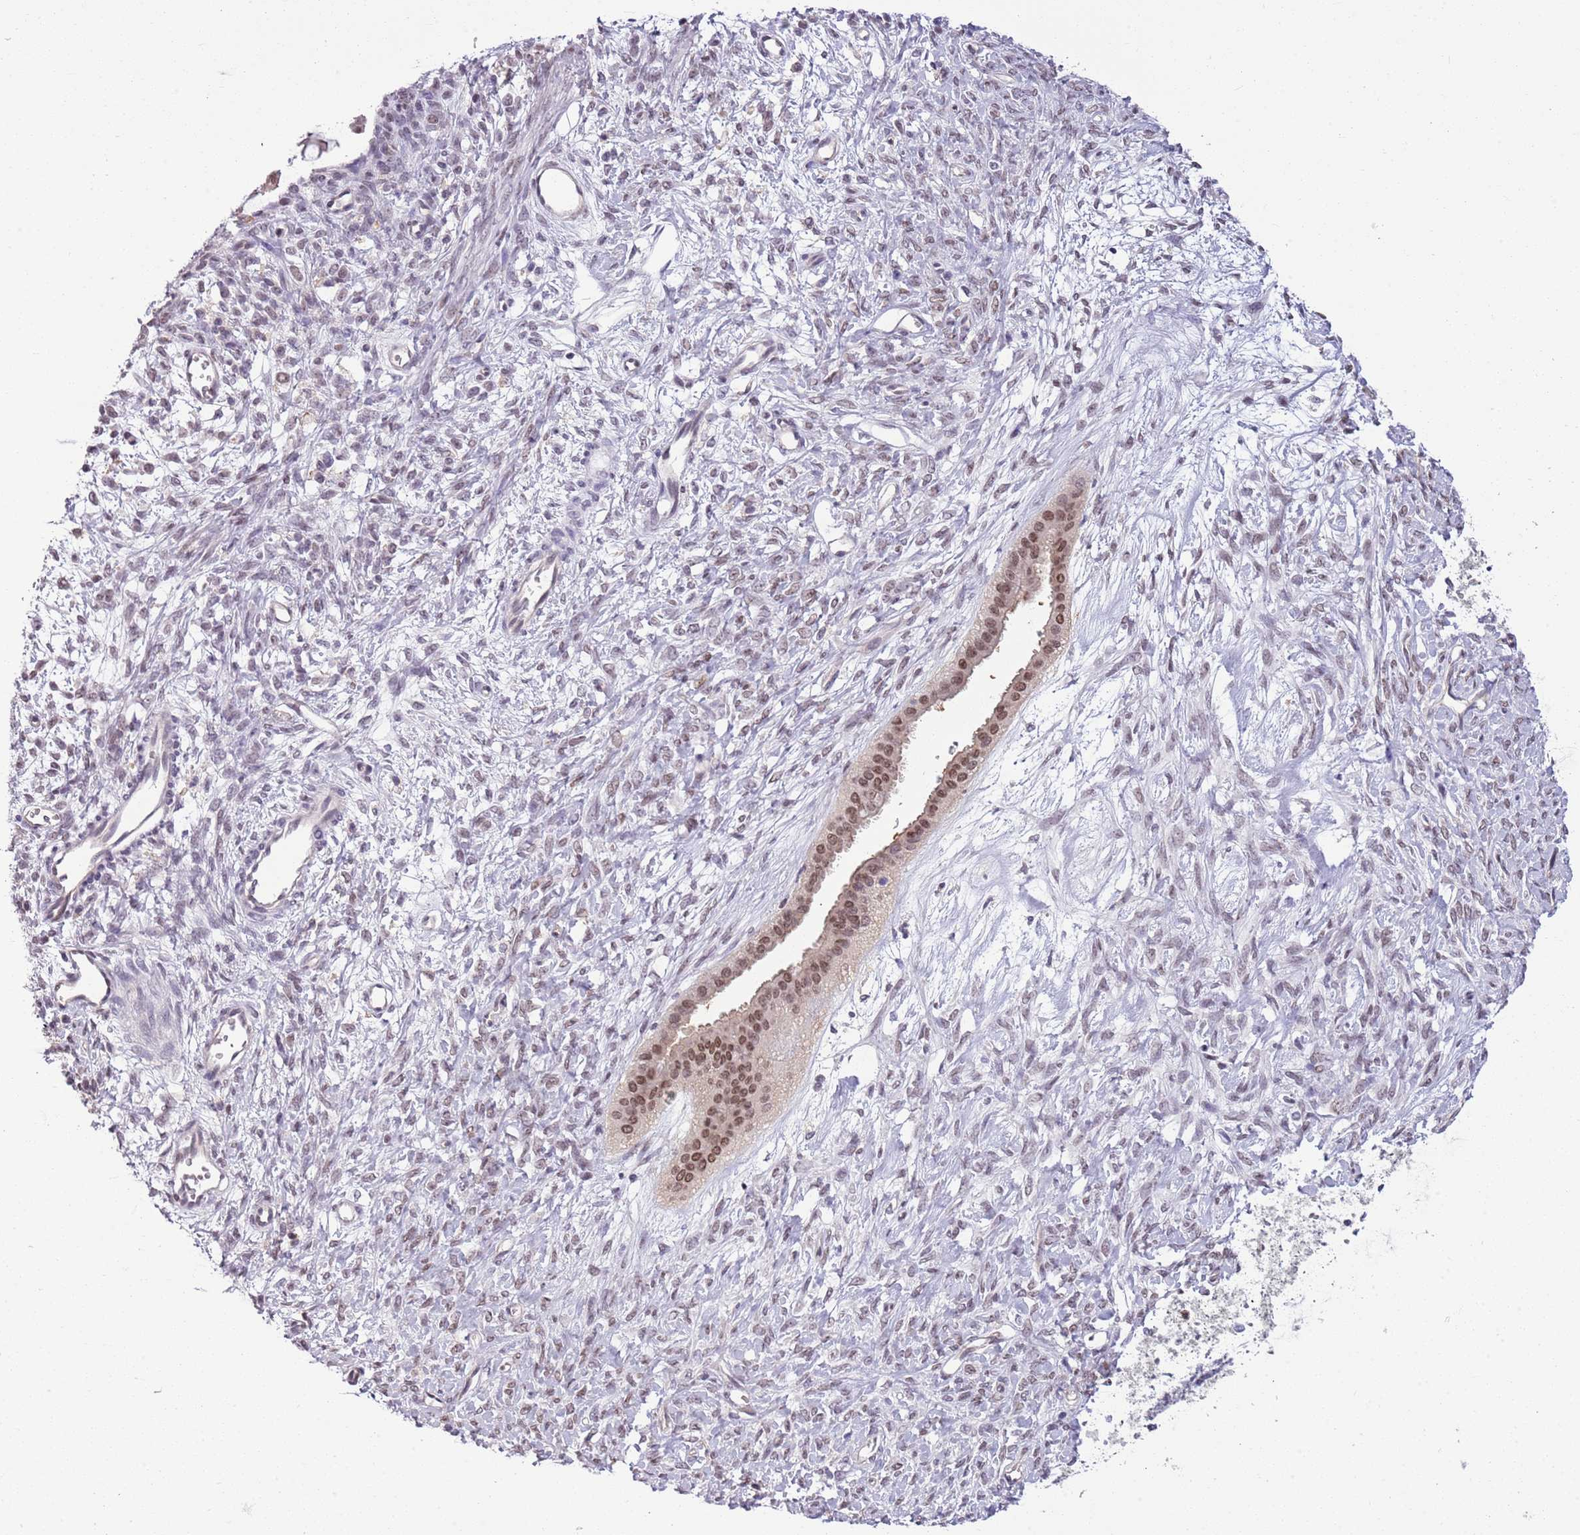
{"staining": {"intensity": "moderate", "quantity": ">75%", "location": "nuclear"}, "tissue": "ovarian cancer", "cell_type": "Tumor cells", "image_type": "cancer", "snomed": [{"axis": "morphology", "description": "Cystadenocarcinoma, mucinous, NOS"}, {"axis": "topography", "description": "Ovary"}], "caption": "Human mucinous cystadenocarcinoma (ovarian) stained with a protein marker reveals moderate staining in tumor cells.", "gene": "DHX32", "patient": {"sex": "female", "age": 73}}